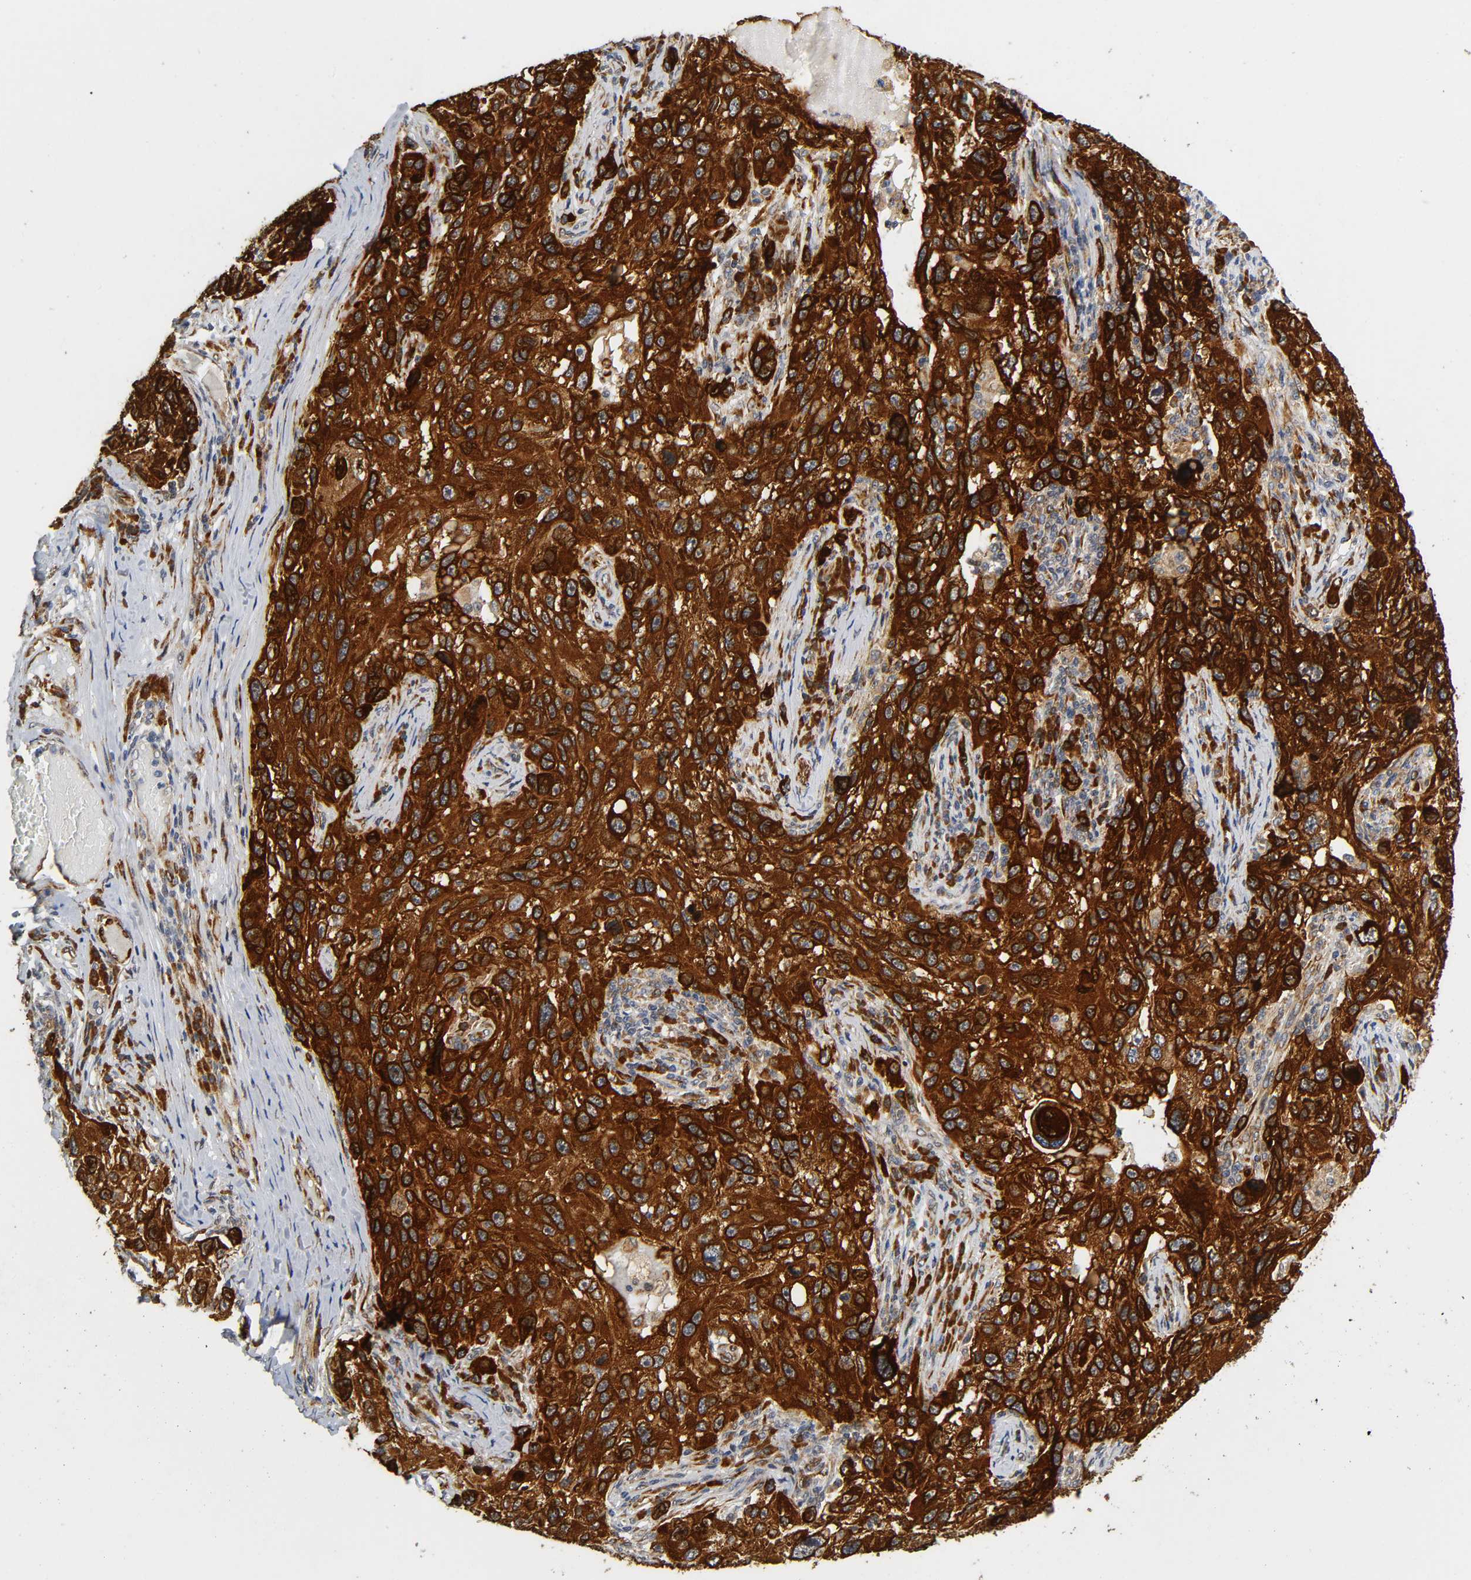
{"staining": {"intensity": "strong", "quantity": ">75%", "location": "cytoplasmic/membranous"}, "tissue": "melanoma", "cell_type": "Tumor cells", "image_type": "cancer", "snomed": [{"axis": "morphology", "description": "Malignant melanoma, NOS"}, {"axis": "topography", "description": "Skin"}], "caption": "IHC of human melanoma shows high levels of strong cytoplasmic/membranous staining in about >75% of tumor cells. The protein is stained brown, and the nuclei are stained in blue (DAB (3,3'-diaminobenzidine) IHC with brightfield microscopy, high magnification).", "gene": "SOS2", "patient": {"sex": "male", "age": 53}}